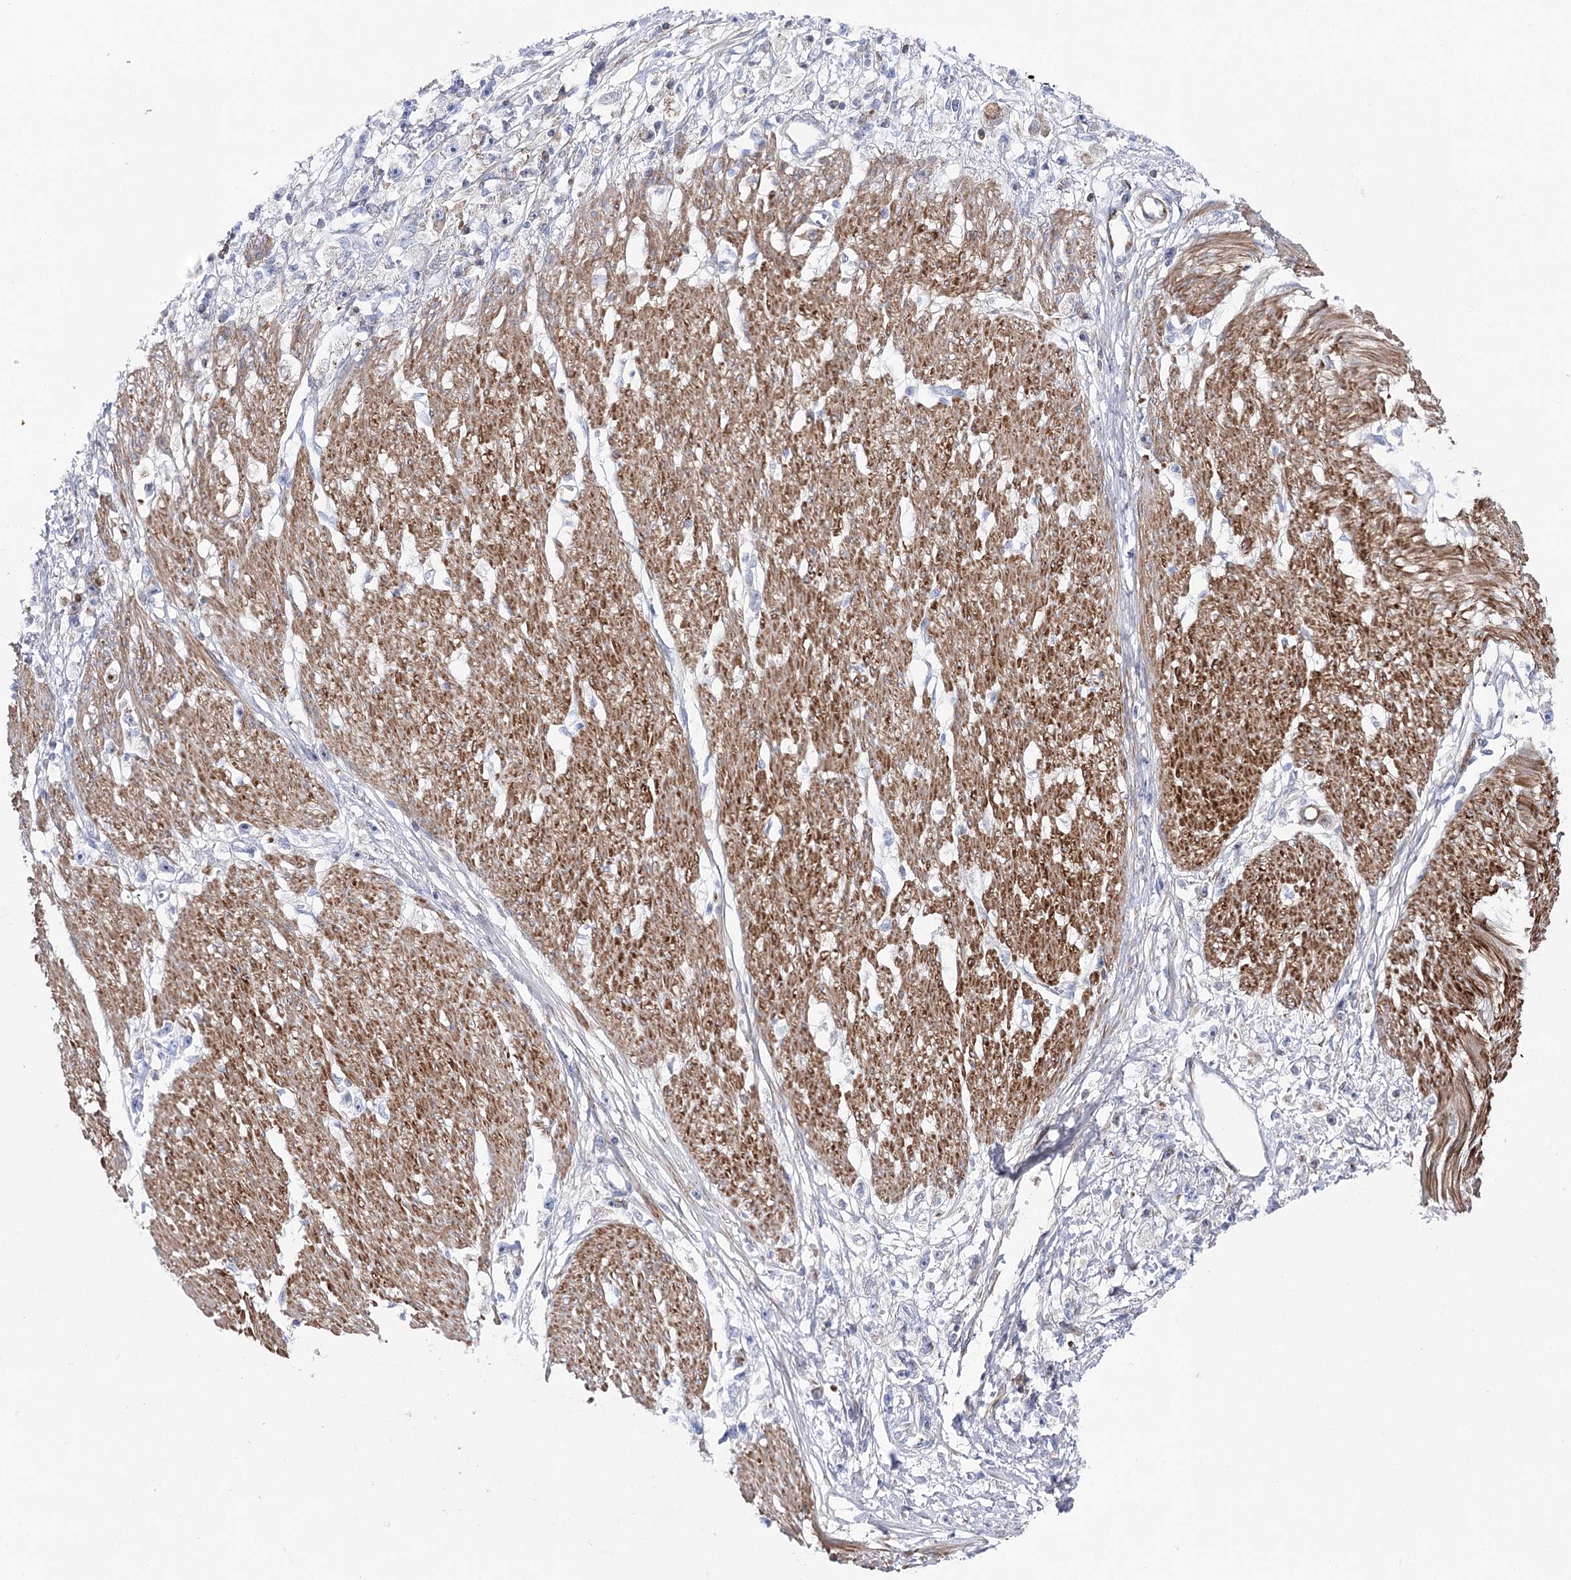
{"staining": {"intensity": "negative", "quantity": "none", "location": "none"}, "tissue": "stomach cancer", "cell_type": "Tumor cells", "image_type": "cancer", "snomed": [{"axis": "morphology", "description": "Adenocarcinoma, NOS"}, {"axis": "topography", "description": "Stomach"}], "caption": "Micrograph shows no significant protein expression in tumor cells of stomach cancer.", "gene": "ANKRD23", "patient": {"sex": "female", "age": 59}}